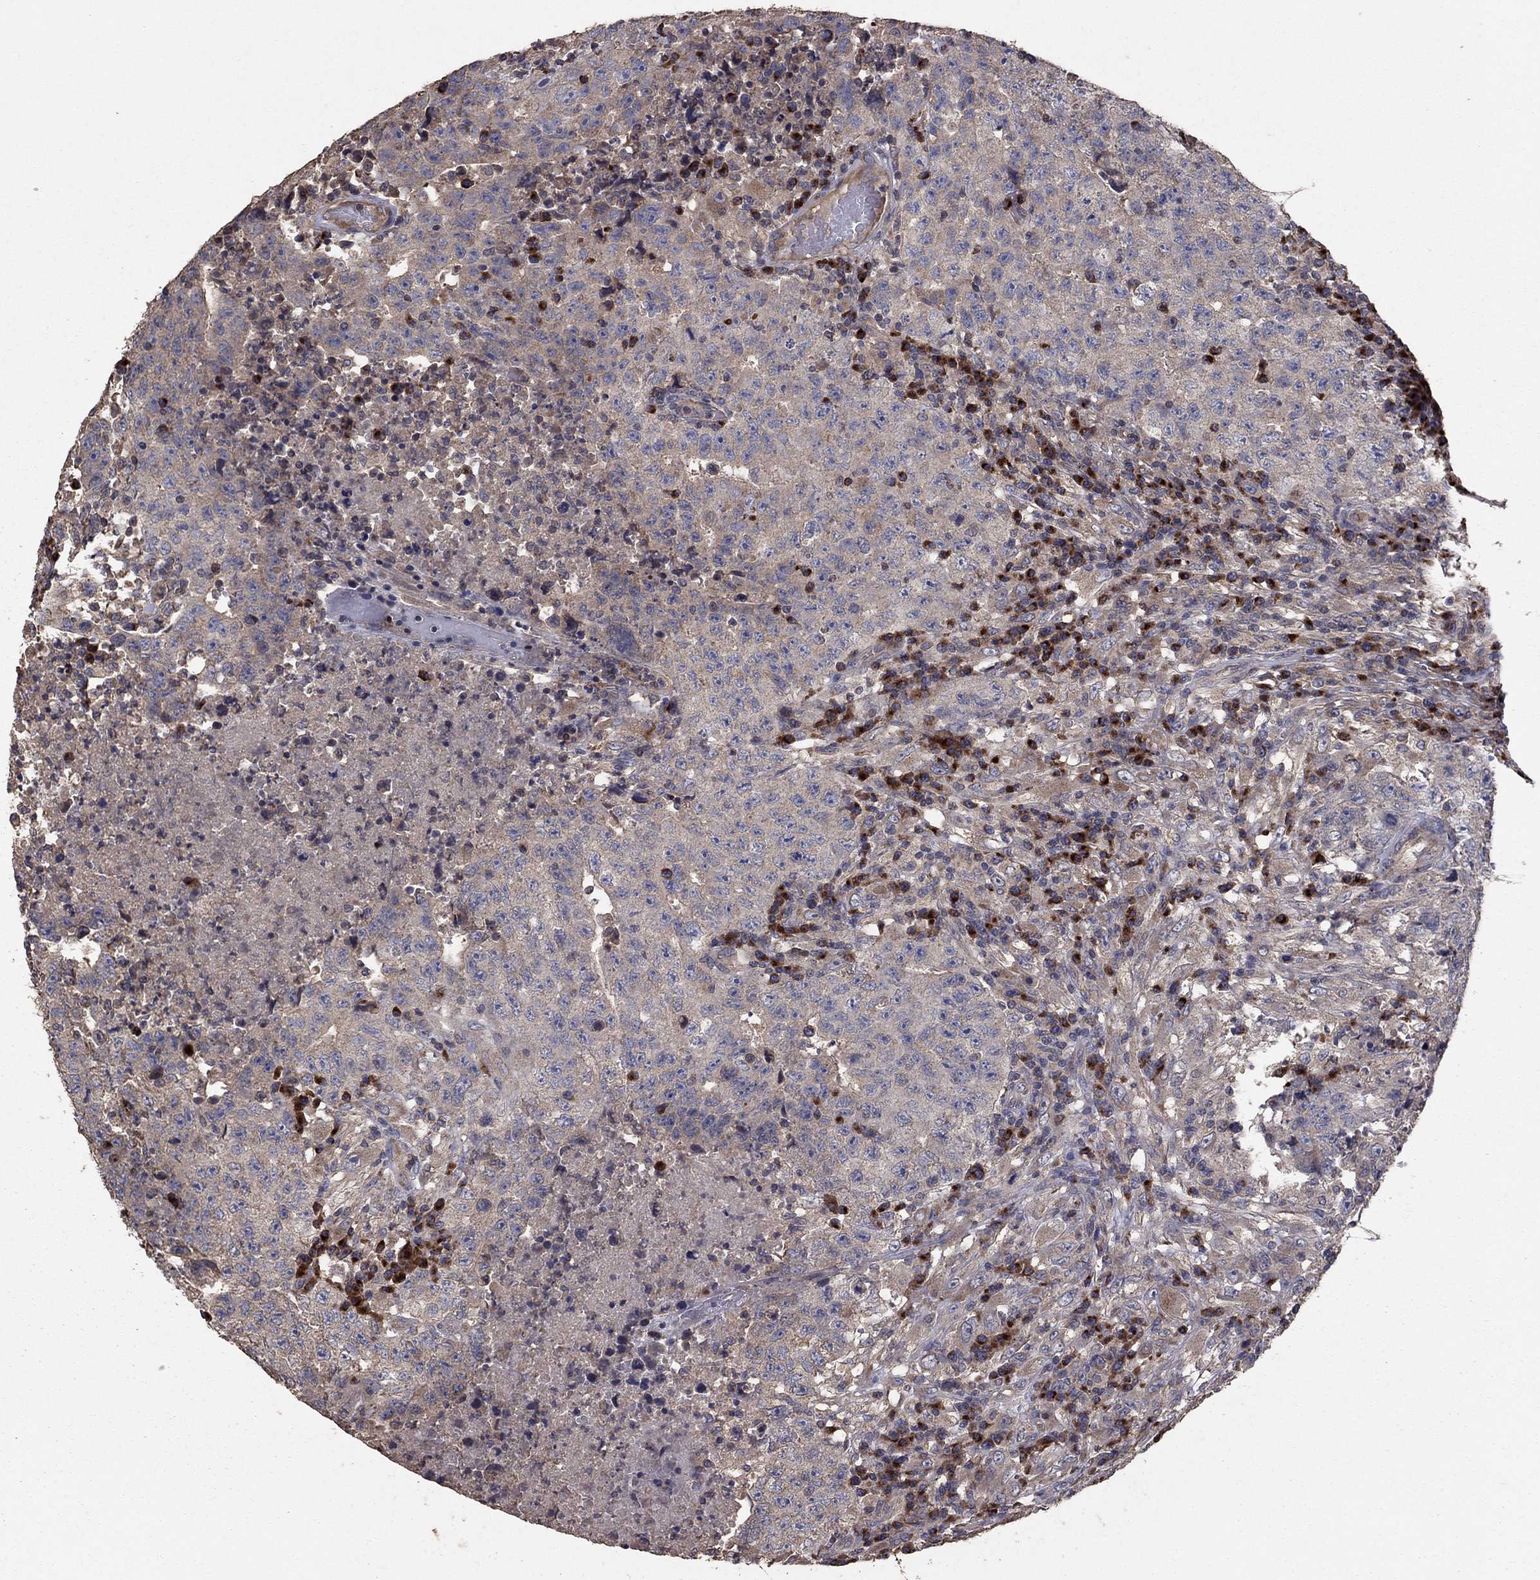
{"staining": {"intensity": "negative", "quantity": "none", "location": "none"}, "tissue": "testis cancer", "cell_type": "Tumor cells", "image_type": "cancer", "snomed": [{"axis": "morphology", "description": "Necrosis, NOS"}, {"axis": "morphology", "description": "Carcinoma, Embryonal, NOS"}, {"axis": "topography", "description": "Testis"}], "caption": "Human testis cancer (embryonal carcinoma) stained for a protein using immunohistochemistry (IHC) reveals no expression in tumor cells.", "gene": "FLT4", "patient": {"sex": "male", "age": 19}}